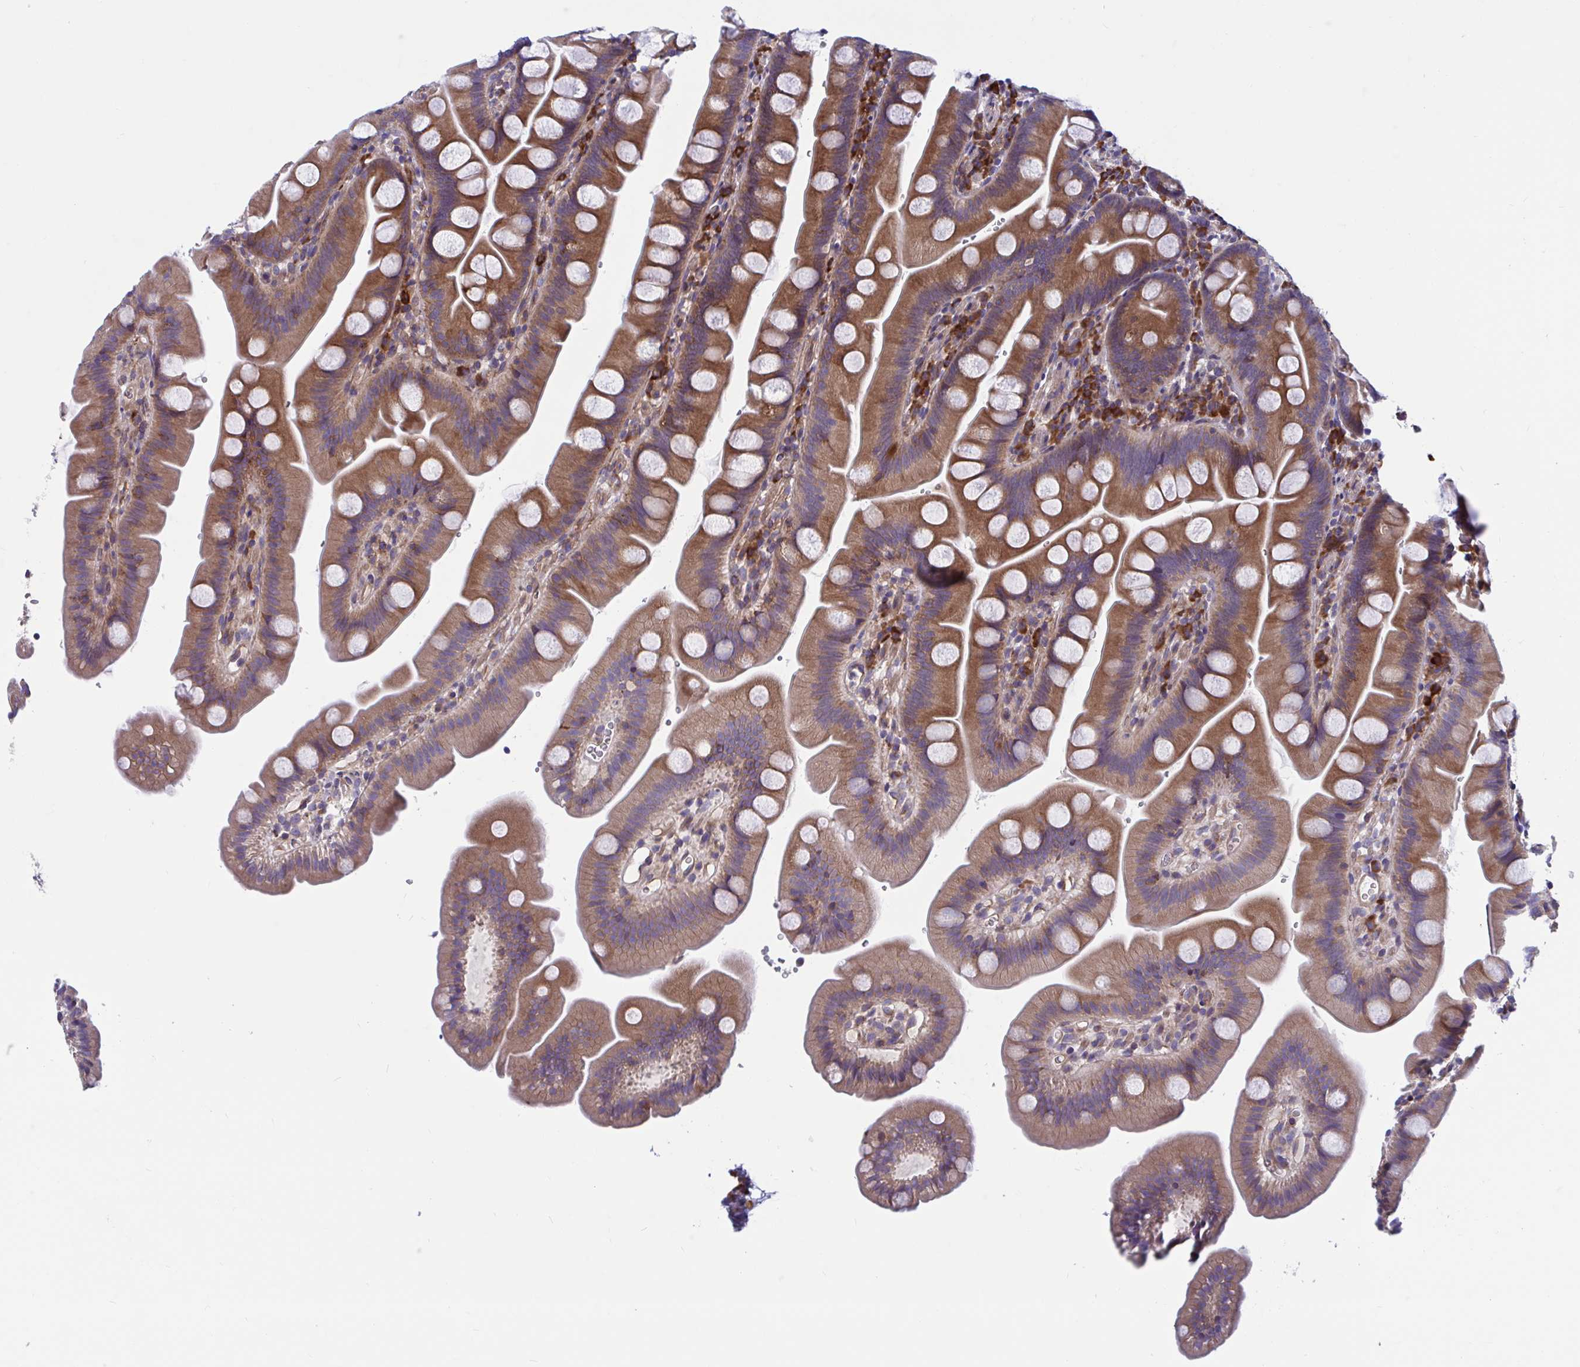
{"staining": {"intensity": "moderate", "quantity": ">75%", "location": "cytoplasmic/membranous"}, "tissue": "small intestine", "cell_type": "Glandular cells", "image_type": "normal", "snomed": [{"axis": "morphology", "description": "Normal tissue, NOS"}, {"axis": "topography", "description": "Small intestine"}], "caption": "This histopathology image exhibits immunohistochemistry (IHC) staining of normal small intestine, with medium moderate cytoplasmic/membranous expression in approximately >75% of glandular cells.", "gene": "WBP1", "patient": {"sex": "female", "age": 68}}